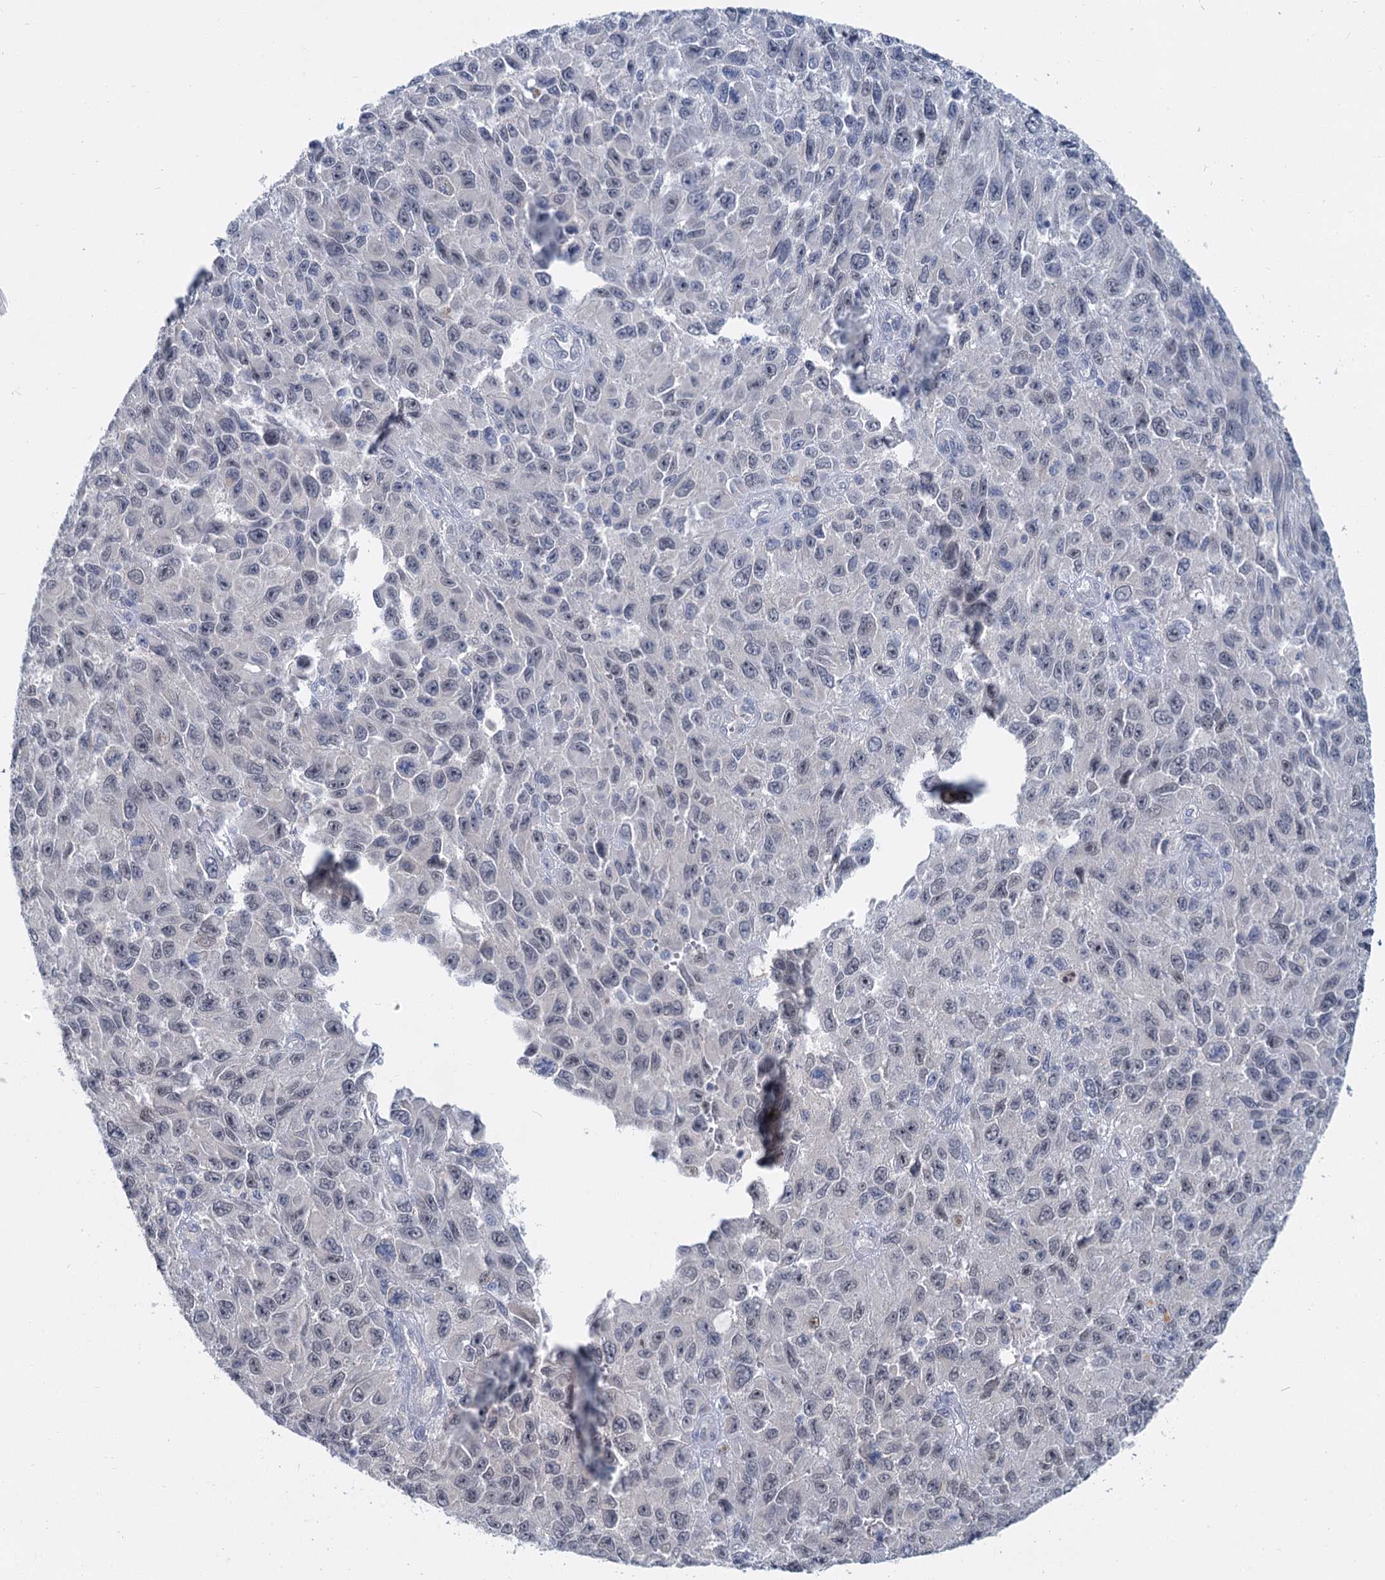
{"staining": {"intensity": "negative", "quantity": "none", "location": "none"}, "tissue": "melanoma", "cell_type": "Tumor cells", "image_type": "cancer", "snomed": [{"axis": "morphology", "description": "Normal tissue, NOS"}, {"axis": "morphology", "description": "Malignant melanoma, NOS"}, {"axis": "topography", "description": "Skin"}], "caption": "Human malignant melanoma stained for a protein using IHC reveals no staining in tumor cells.", "gene": "ACRBP", "patient": {"sex": "female", "age": 96}}